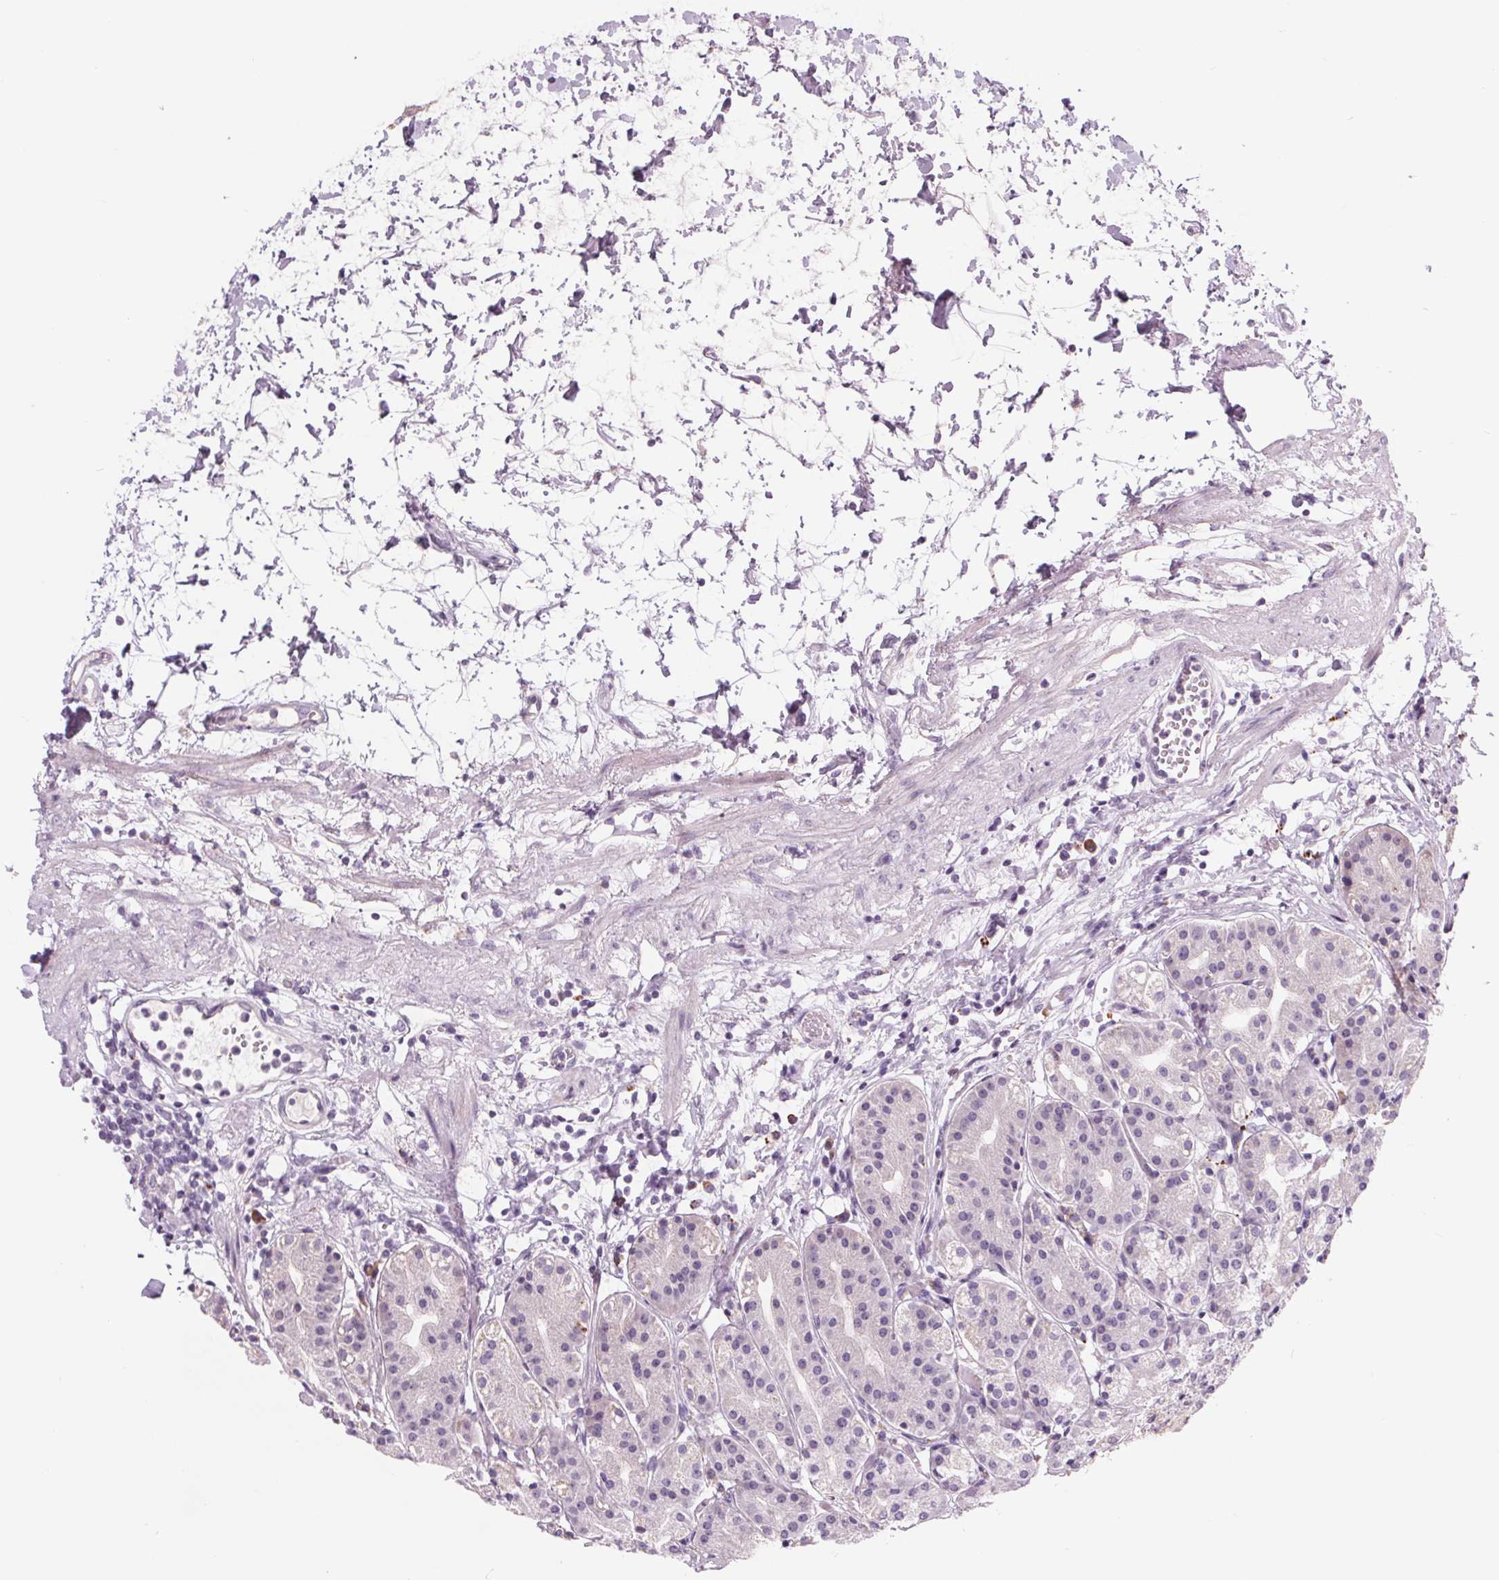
{"staining": {"intensity": "moderate", "quantity": "<25%", "location": "cytoplasmic/membranous"}, "tissue": "stomach", "cell_type": "Glandular cells", "image_type": "normal", "snomed": [{"axis": "morphology", "description": "Normal tissue, NOS"}, {"axis": "topography", "description": "Skeletal muscle"}, {"axis": "topography", "description": "Stomach"}], "caption": "This image demonstrates immunohistochemistry (IHC) staining of benign stomach, with low moderate cytoplasmic/membranous staining in about <25% of glandular cells.", "gene": "SAMD5", "patient": {"sex": "female", "age": 57}}